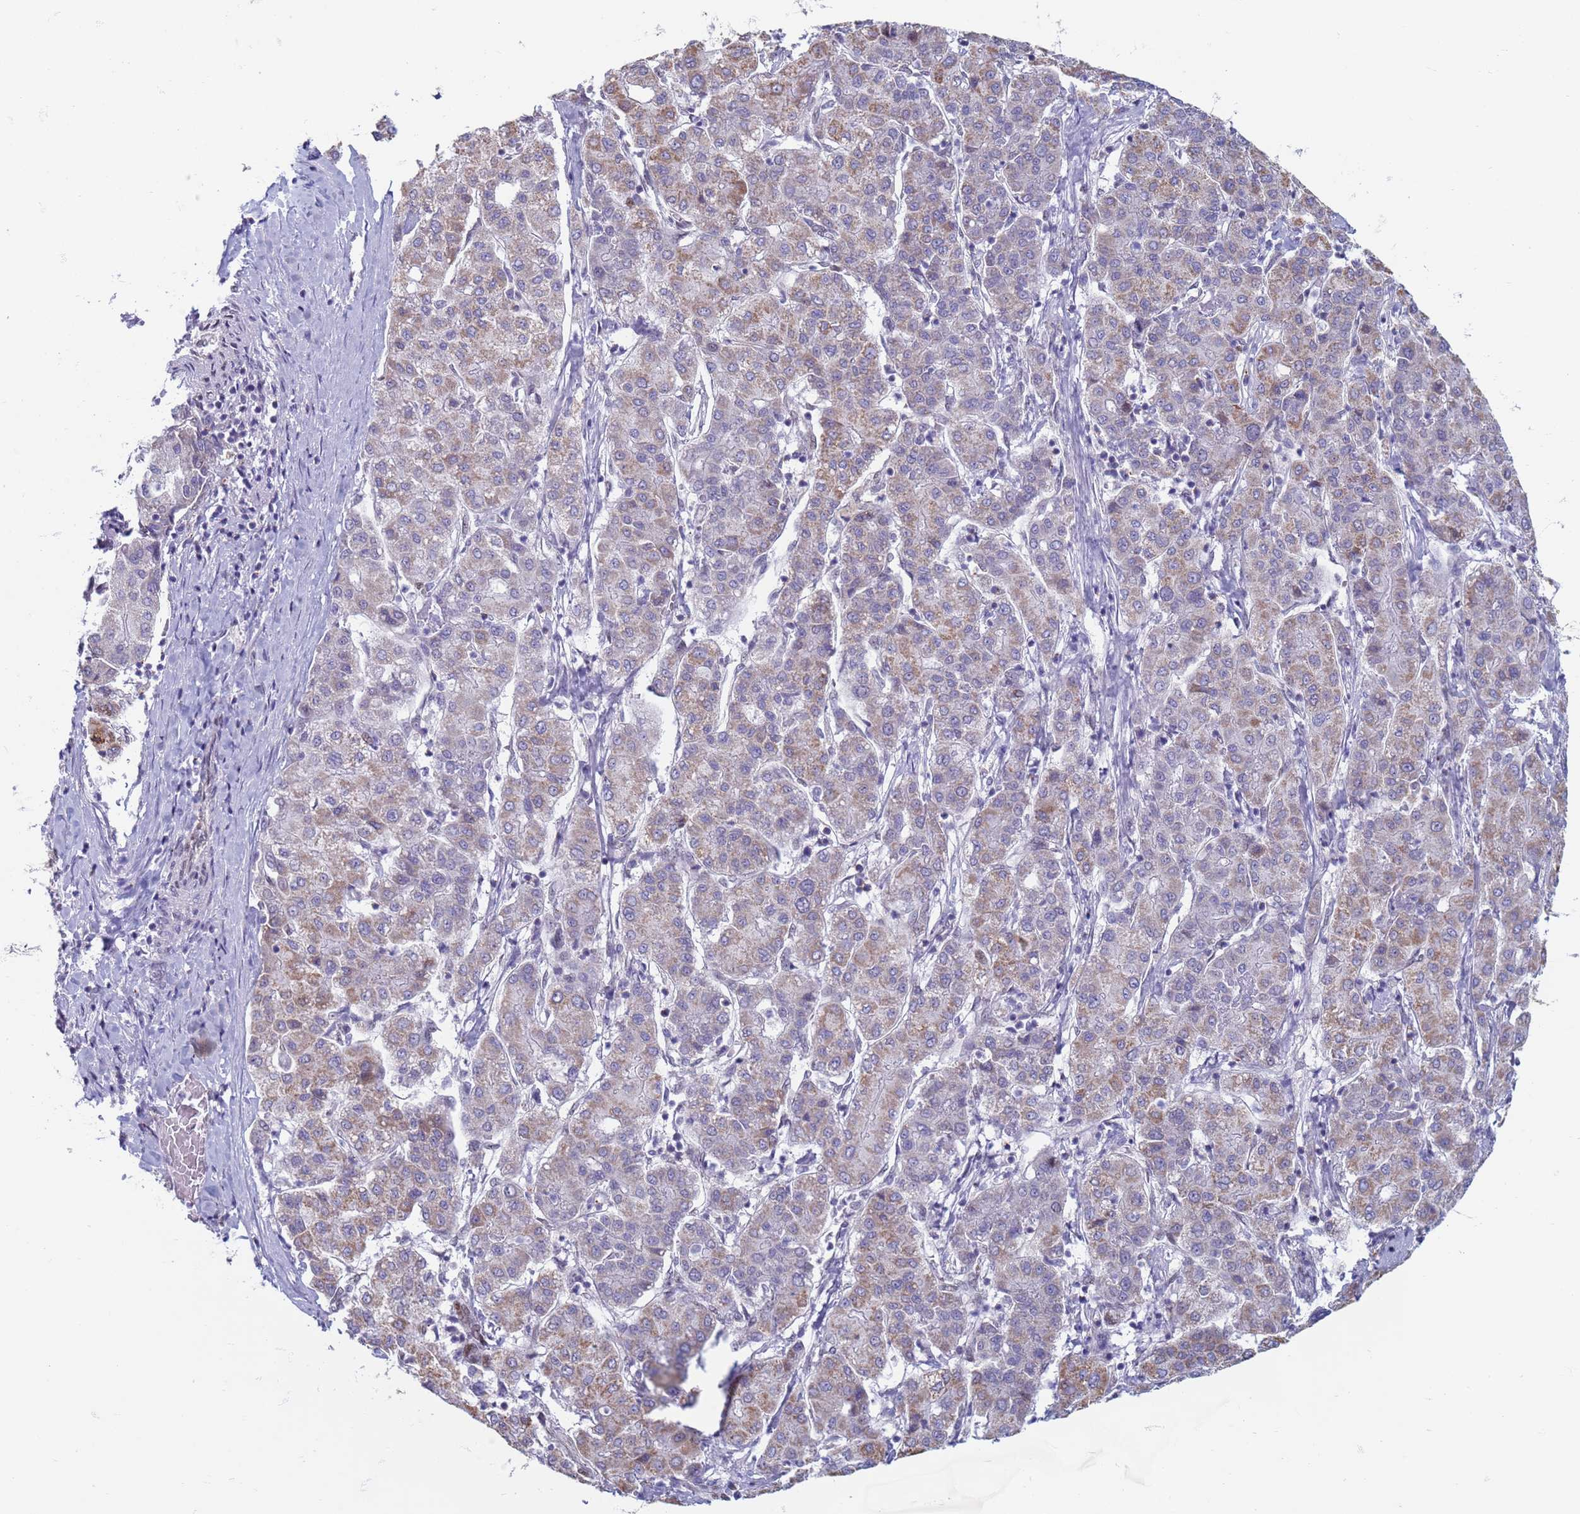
{"staining": {"intensity": "weak", "quantity": "<25%", "location": "cytoplasmic/membranous"}, "tissue": "liver cancer", "cell_type": "Tumor cells", "image_type": "cancer", "snomed": [{"axis": "morphology", "description": "Carcinoma, Hepatocellular, NOS"}, {"axis": "topography", "description": "Liver"}], "caption": "The image displays no significant staining in tumor cells of liver cancer (hepatocellular carcinoma). (DAB immunohistochemistry (IHC) visualized using brightfield microscopy, high magnification).", "gene": "SAE1", "patient": {"sex": "male", "age": 65}}